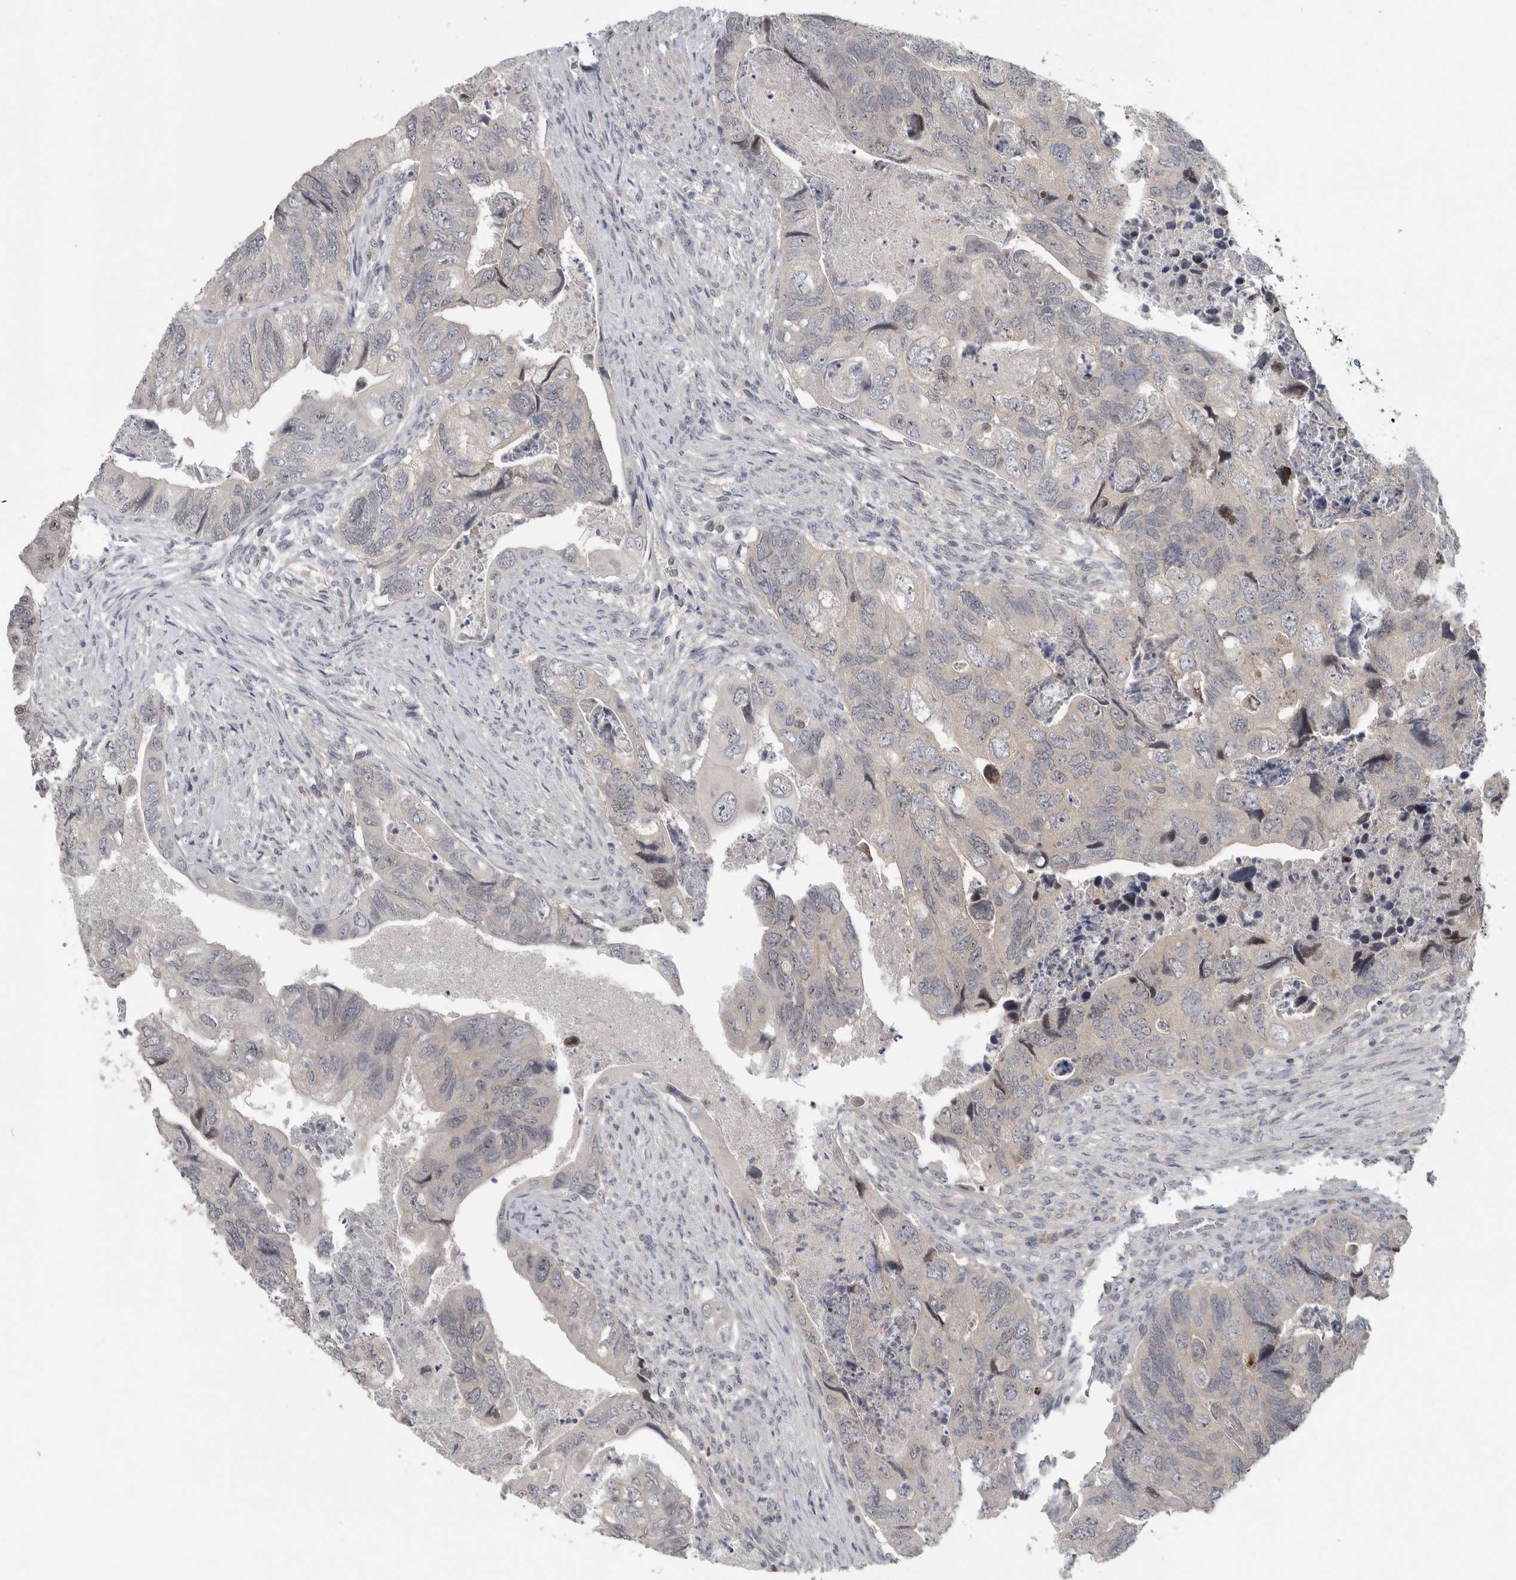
{"staining": {"intensity": "negative", "quantity": "none", "location": "none"}, "tissue": "colorectal cancer", "cell_type": "Tumor cells", "image_type": "cancer", "snomed": [{"axis": "morphology", "description": "Adenocarcinoma, NOS"}, {"axis": "topography", "description": "Rectum"}], "caption": "IHC photomicrograph of neoplastic tissue: human colorectal adenocarcinoma stained with DAB (3,3'-diaminobenzidine) shows no significant protein expression in tumor cells. (IHC, brightfield microscopy, high magnification).", "gene": "RBM28", "patient": {"sex": "male", "age": 63}}